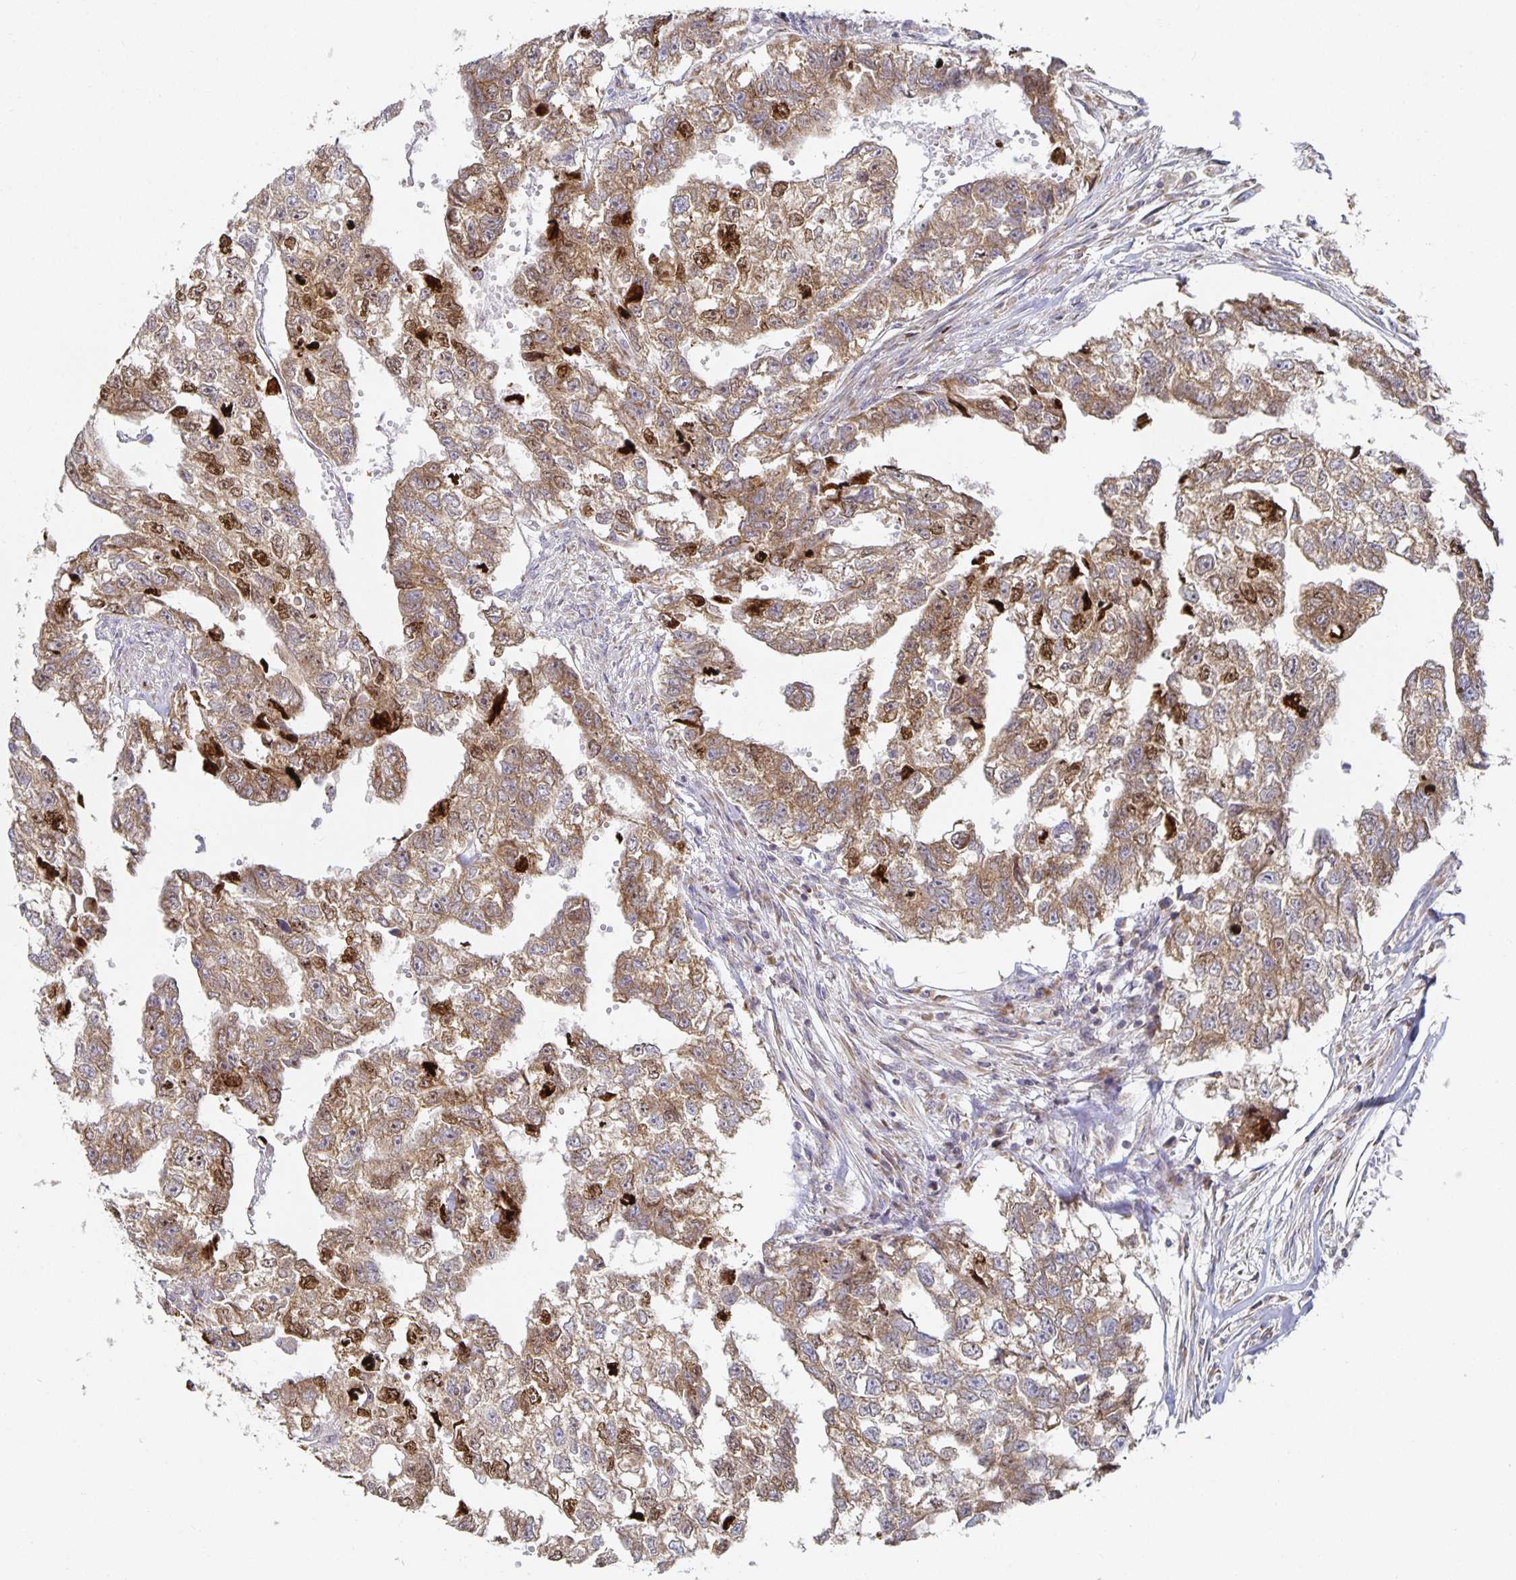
{"staining": {"intensity": "moderate", "quantity": ">75%", "location": "cytoplasmic/membranous,nuclear"}, "tissue": "testis cancer", "cell_type": "Tumor cells", "image_type": "cancer", "snomed": [{"axis": "morphology", "description": "Carcinoma, Embryonal, NOS"}, {"axis": "morphology", "description": "Teratoma, malignant, NOS"}, {"axis": "topography", "description": "Testis"}], "caption": "Protein expression analysis of human testis cancer (teratoma (malignant)) reveals moderate cytoplasmic/membranous and nuclear expression in about >75% of tumor cells. (Brightfield microscopy of DAB IHC at high magnification).", "gene": "NOMO1", "patient": {"sex": "male", "age": 44}}